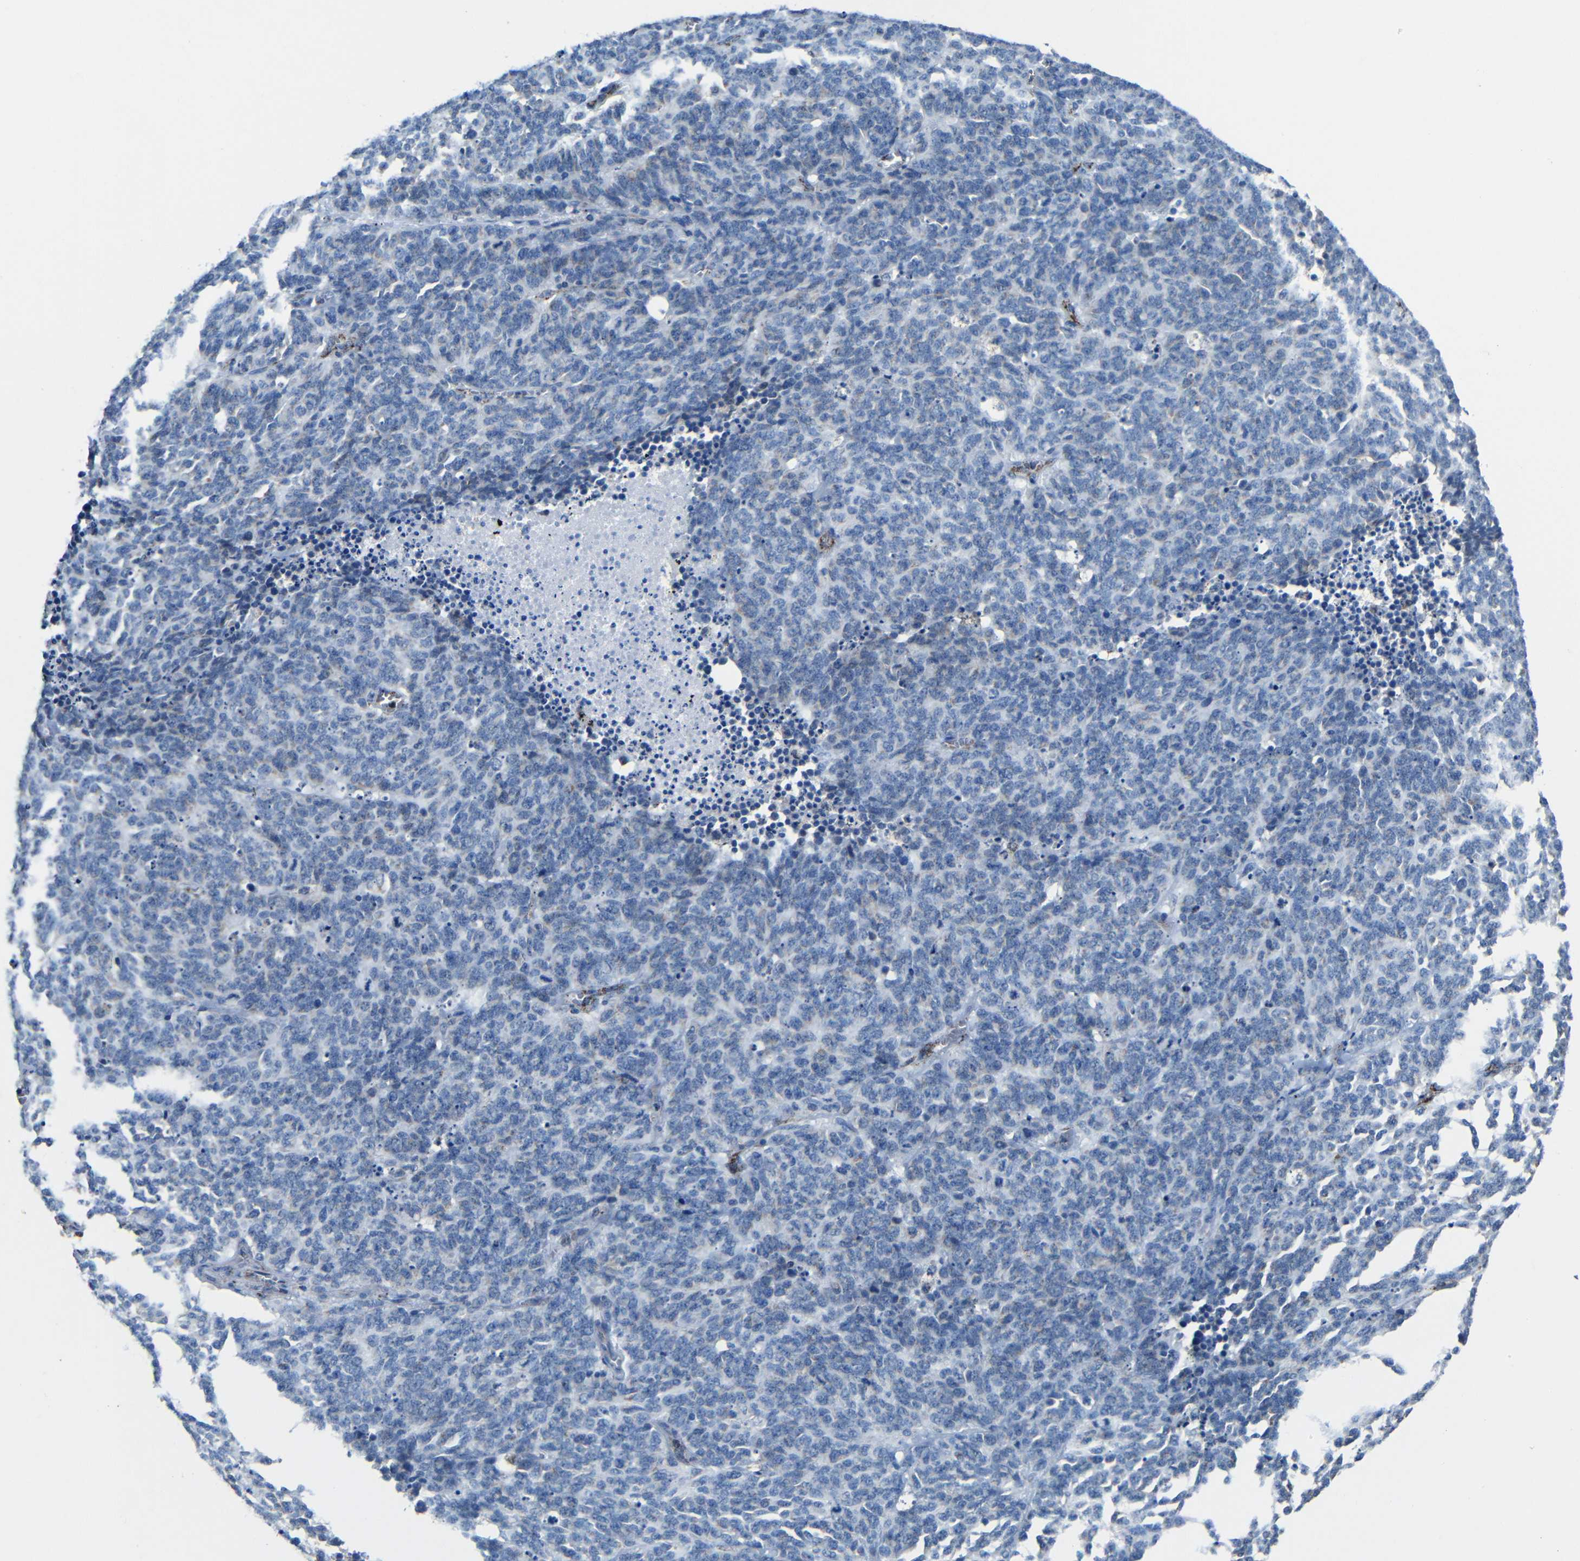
{"staining": {"intensity": "negative", "quantity": "none", "location": "none"}, "tissue": "lung cancer", "cell_type": "Tumor cells", "image_type": "cancer", "snomed": [{"axis": "morphology", "description": "Neoplasm, malignant, NOS"}, {"axis": "topography", "description": "Lung"}], "caption": "Immunohistochemical staining of human lung neoplasm (malignant) exhibits no significant positivity in tumor cells. (Stains: DAB (3,3'-diaminobenzidine) immunohistochemistry (IHC) with hematoxylin counter stain, Microscopy: brightfield microscopy at high magnification).", "gene": "CA5B", "patient": {"sex": "female", "age": 58}}